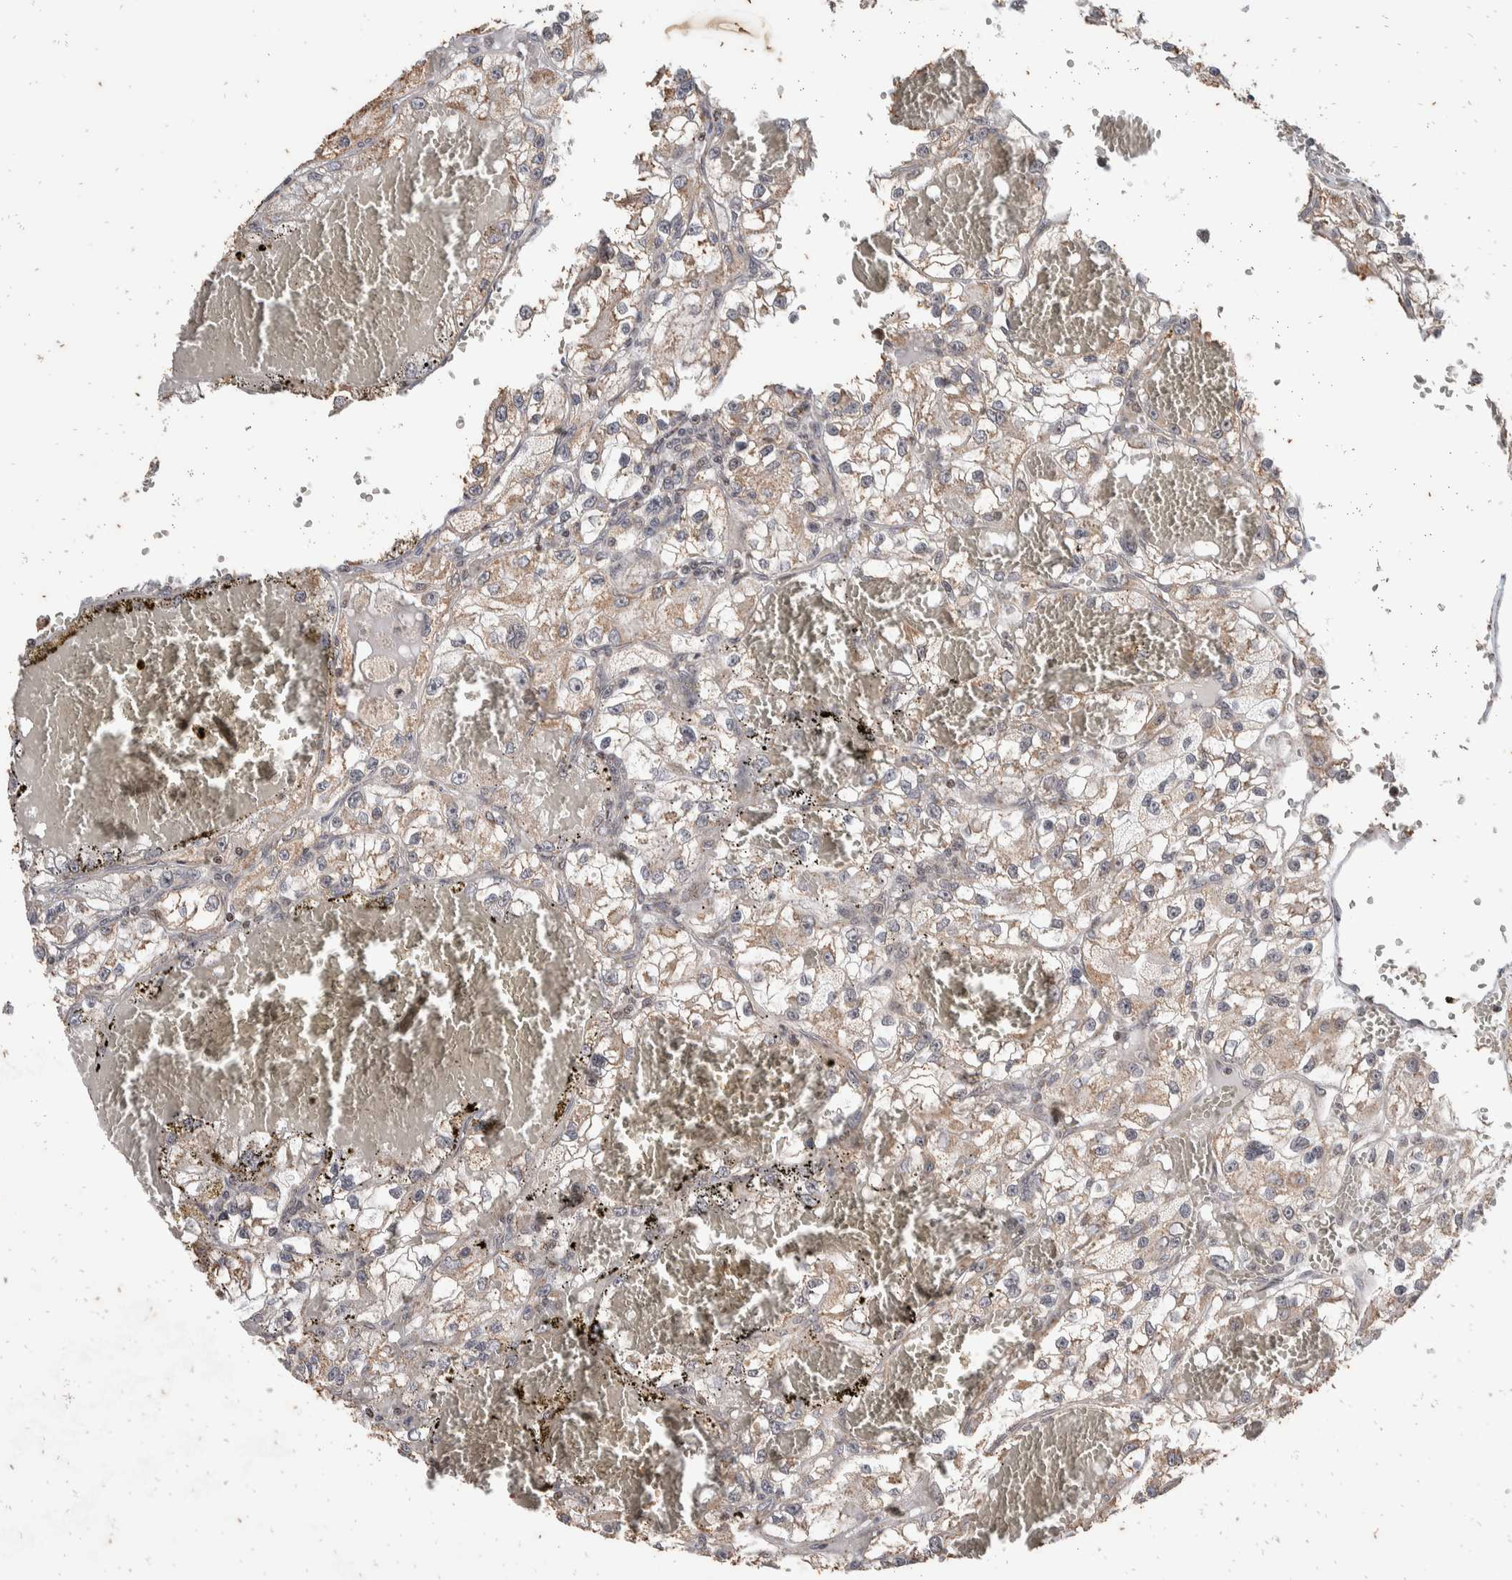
{"staining": {"intensity": "weak", "quantity": "25%-75%", "location": "cytoplasmic/membranous"}, "tissue": "renal cancer", "cell_type": "Tumor cells", "image_type": "cancer", "snomed": [{"axis": "morphology", "description": "Adenocarcinoma, NOS"}, {"axis": "topography", "description": "Kidney"}], "caption": "Tumor cells reveal low levels of weak cytoplasmic/membranous staining in approximately 25%-75% of cells in human adenocarcinoma (renal). The staining is performed using DAB (3,3'-diaminobenzidine) brown chromogen to label protein expression. The nuclei are counter-stained blue using hematoxylin.", "gene": "ATXN7L1", "patient": {"sex": "female", "age": 57}}